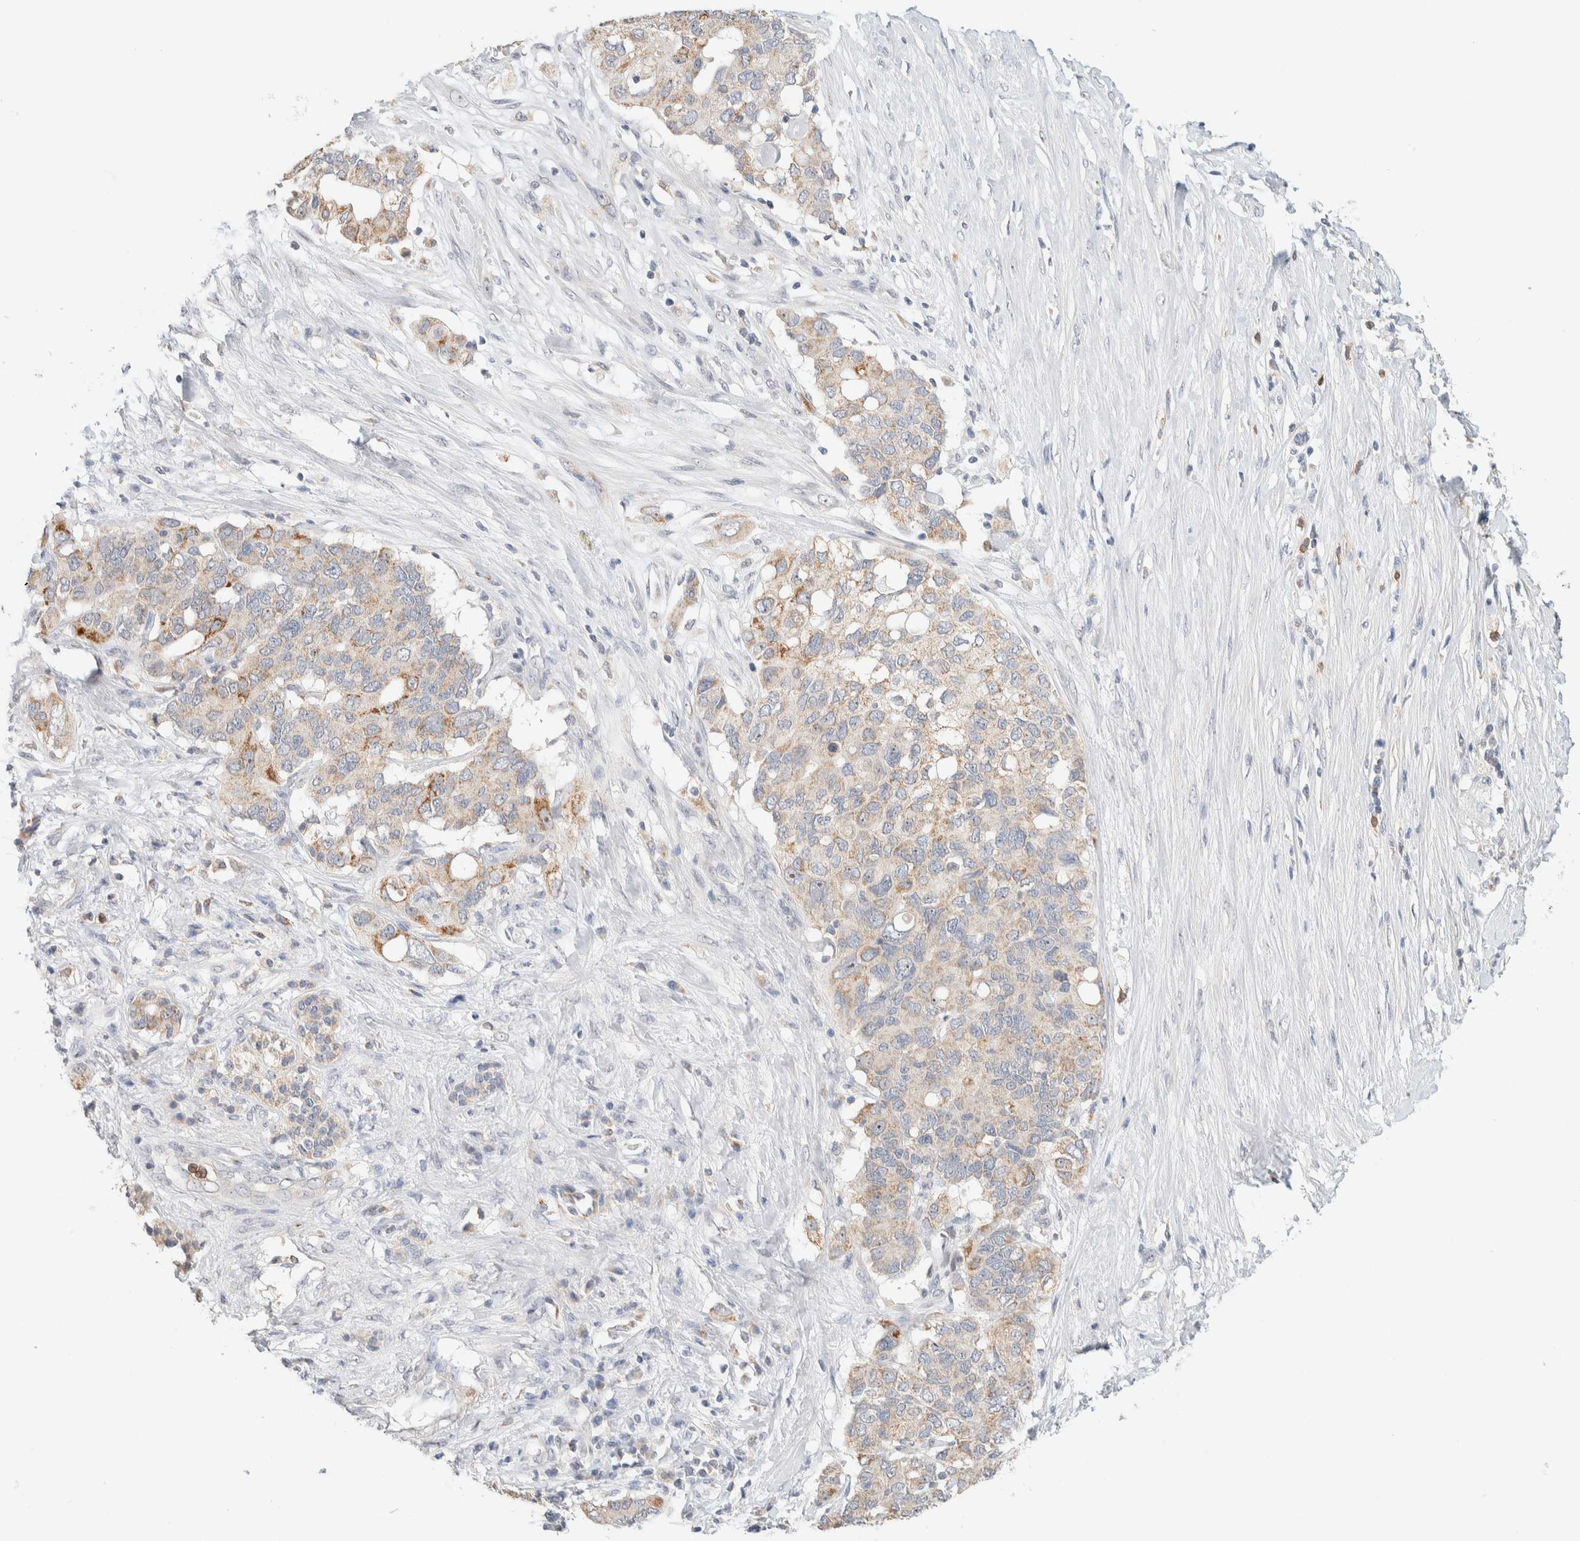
{"staining": {"intensity": "moderate", "quantity": "25%-75%", "location": "cytoplasmic/membranous"}, "tissue": "pancreatic cancer", "cell_type": "Tumor cells", "image_type": "cancer", "snomed": [{"axis": "morphology", "description": "Adenocarcinoma, NOS"}, {"axis": "topography", "description": "Pancreas"}], "caption": "Brown immunohistochemical staining in human pancreatic cancer shows moderate cytoplasmic/membranous expression in approximately 25%-75% of tumor cells.", "gene": "HDHD3", "patient": {"sex": "female", "age": 56}}